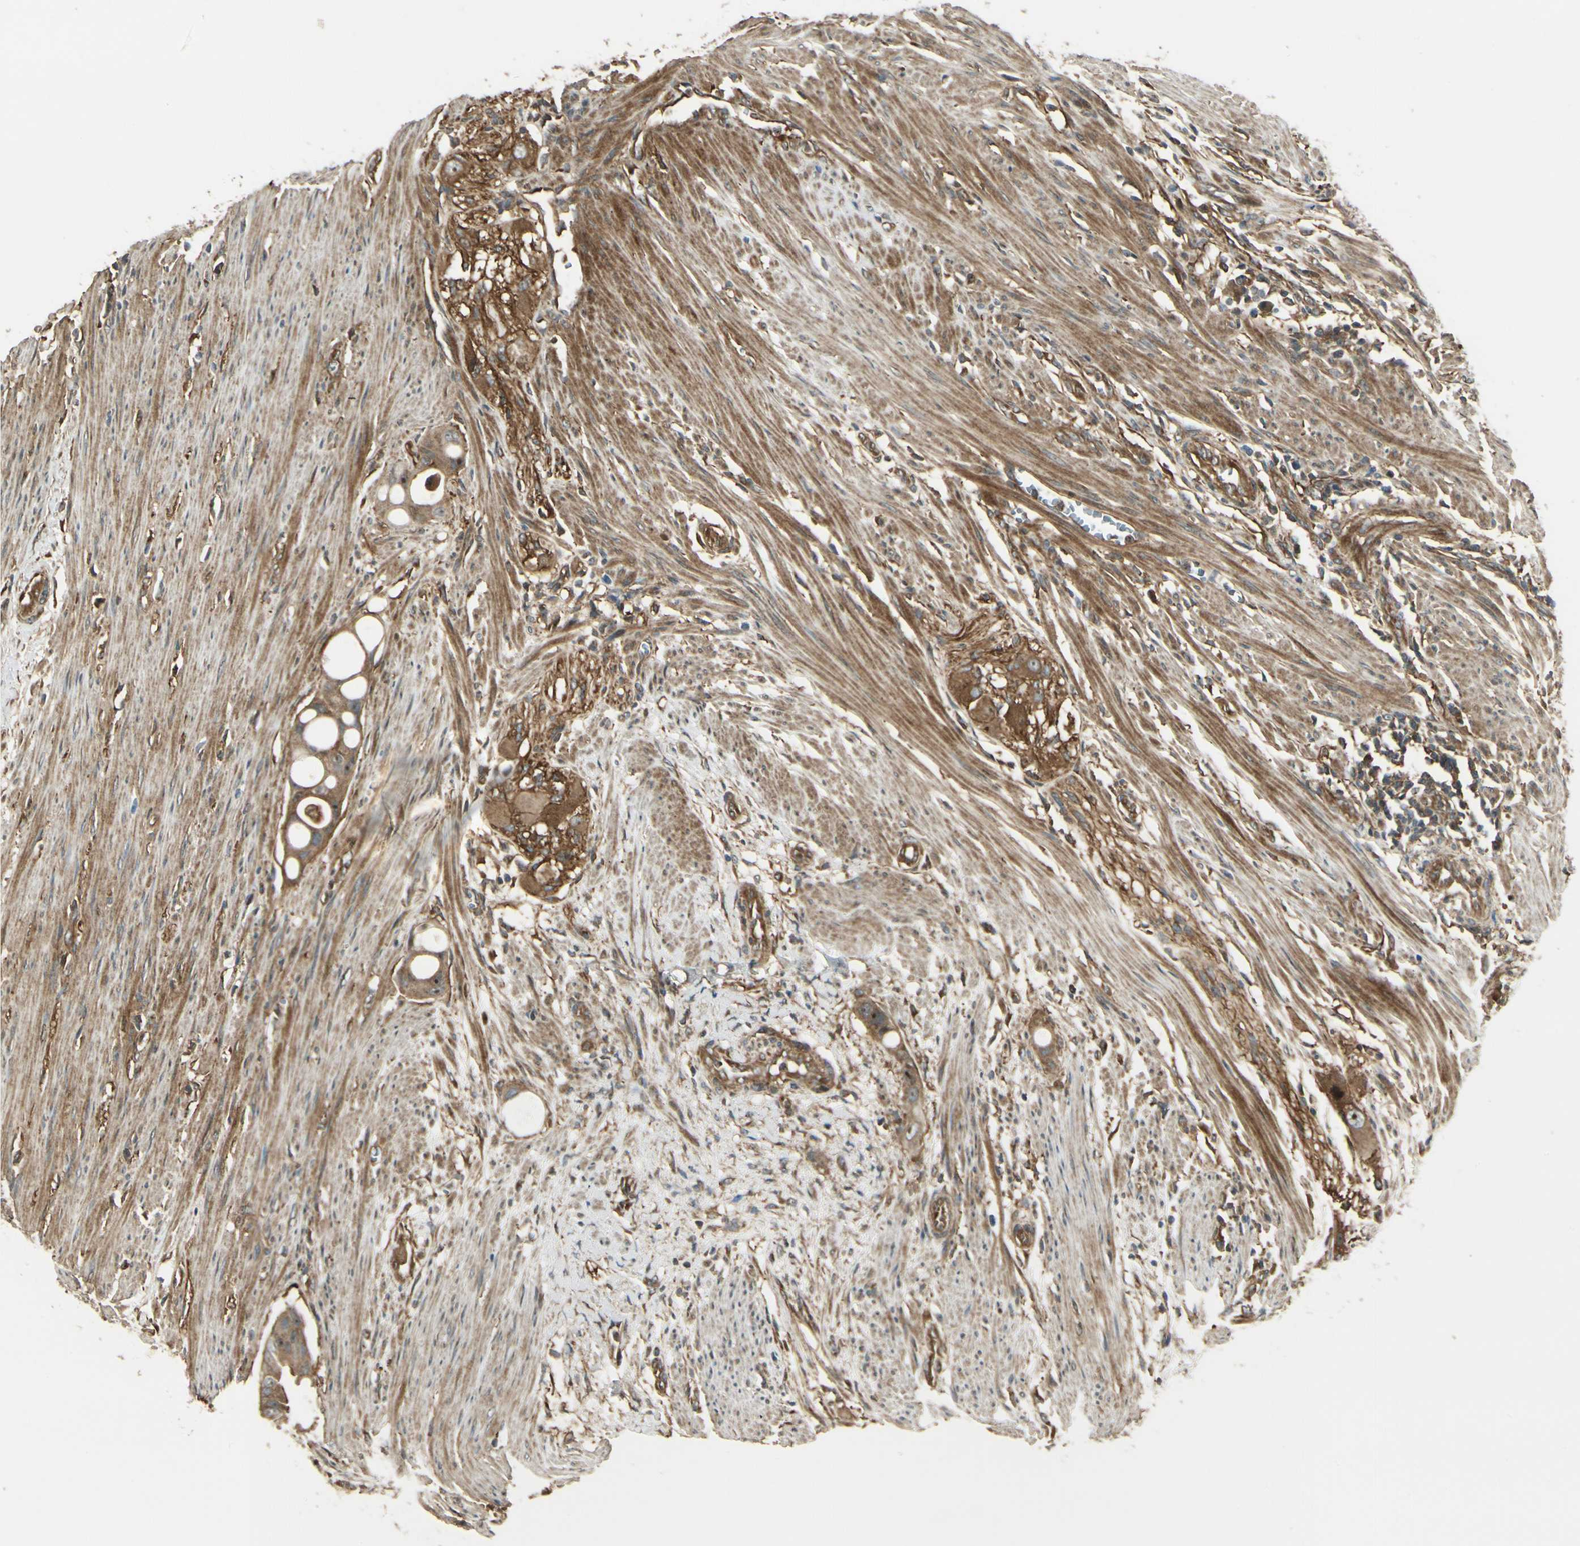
{"staining": {"intensity": "moderate", "quantity": ">75%", "location": "cytoplasmic/membranous"}, "tissue": "colorectal cancer", "cell_type": "Tumor cells", "image_type": "cancer", "snomed": [{"axis": "morphology", "description": "Adenocarcinoma, NOS"}, {"axis": "topography", "description": "Colon"}], "caption": "Immunohistochemical staining of adenocarcinoma (colorectal) exhibits moderate cytoplasmic/membranous protein expression in about >75% of tumor cells. (Brightfield microscopy of DAB IHC at high magnification).", "gene": "FKBP15", "patient": {"sex": "female", "age": 57}}